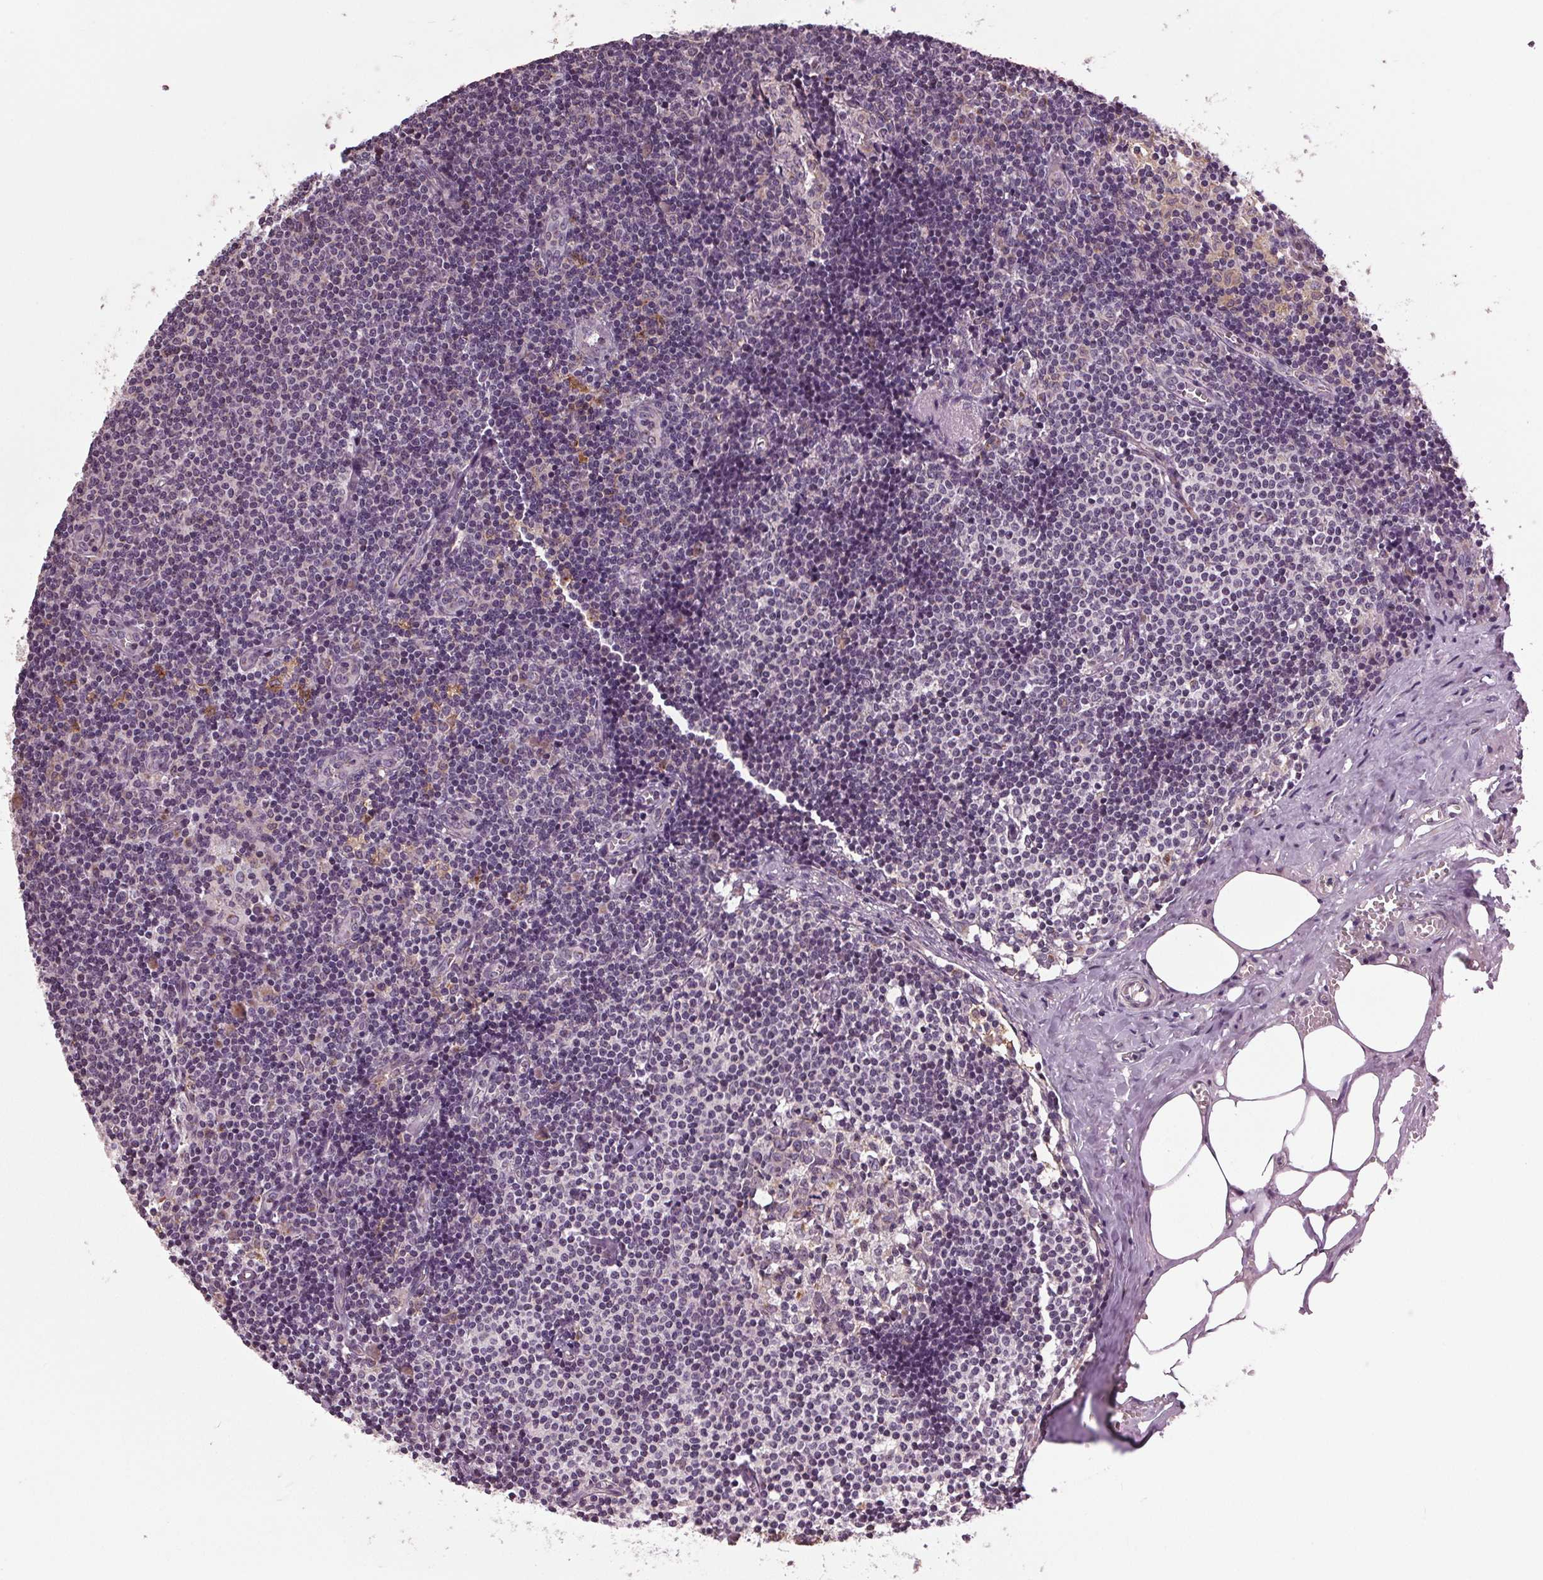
{"staining": {"intensity": "weak", "quantity": "<25%", "location": "cytoplasmic/membranous"}, "tissue": "lymph node", "cell_type": "Germinal center cells", "image_type": "normal", "snomed": [{"axis": "morphology", "description": "Normal tissue, NOS"}, {"axis": "topography", "description": "Lymph node"}], "caption": "The IHC histopathology image has no significant positivity in germinal center cells of lymph node. The staining is performed using DAB (3,3'-diaminobenzidine) brown chromogen with nuclei counter-stained in using hematoxylin.", "gene": "BSDC1", "patient": {"sex": "female", "age": 57}}